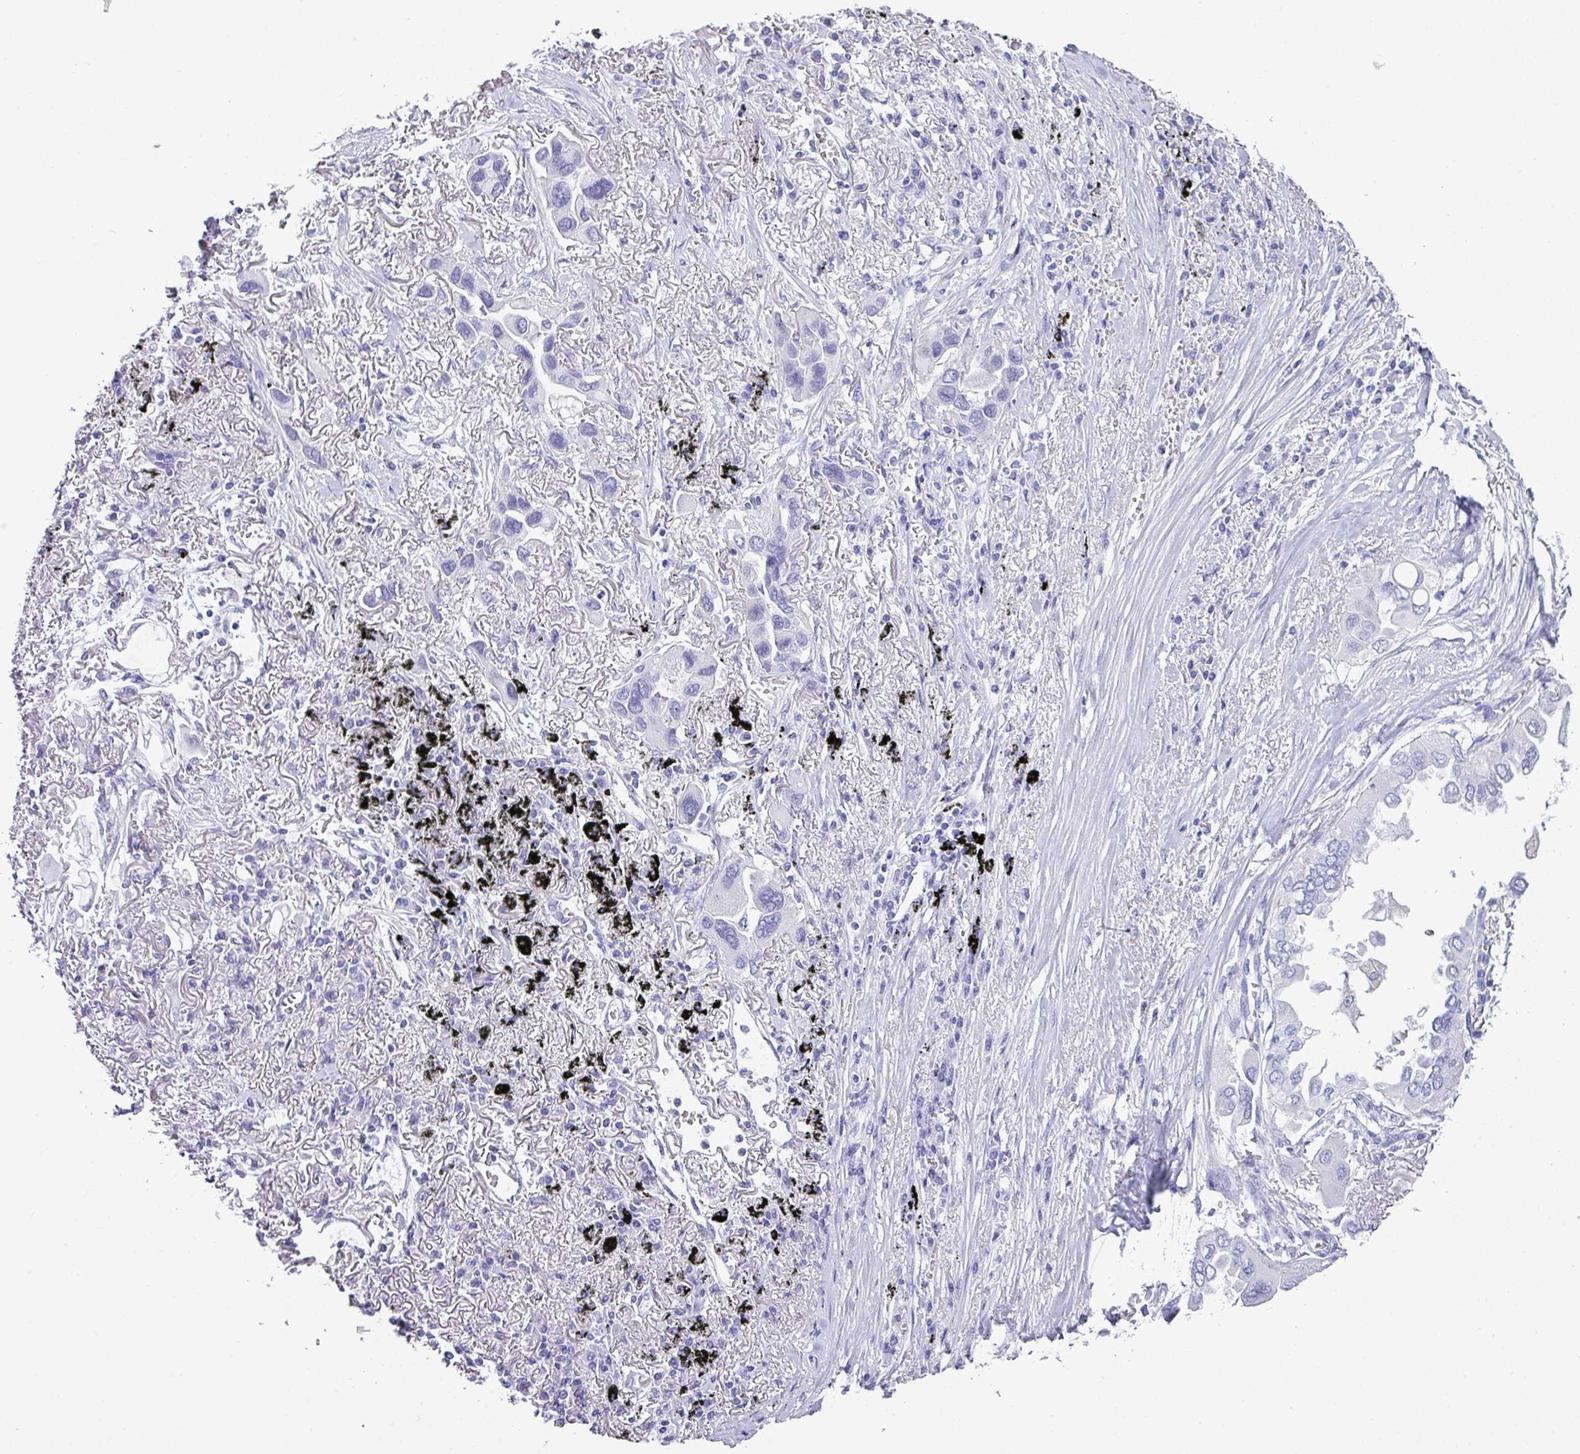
{"staining": {"intensity": "negative", "quantity": "none", "location": "none"}, "tissue": "lung cancer", "cell_type": "Tumor cells", "image_type": "cancer", "snomed": [{"axis": "morphology", "description": "Adenocarcinoma, NOS"}, {"axis": "topography", "description": "Lung"}], "caption": "Tumor cells are negative for protein expression in human lung cancer. (Stains: DAB immunohistochemistry (IHC) with hematoxylin counter stain, Microscopy: brightfield microscopy at high magnification).", "gene": "ABCC5", "patient": {"sex": "female", "age": 76}}